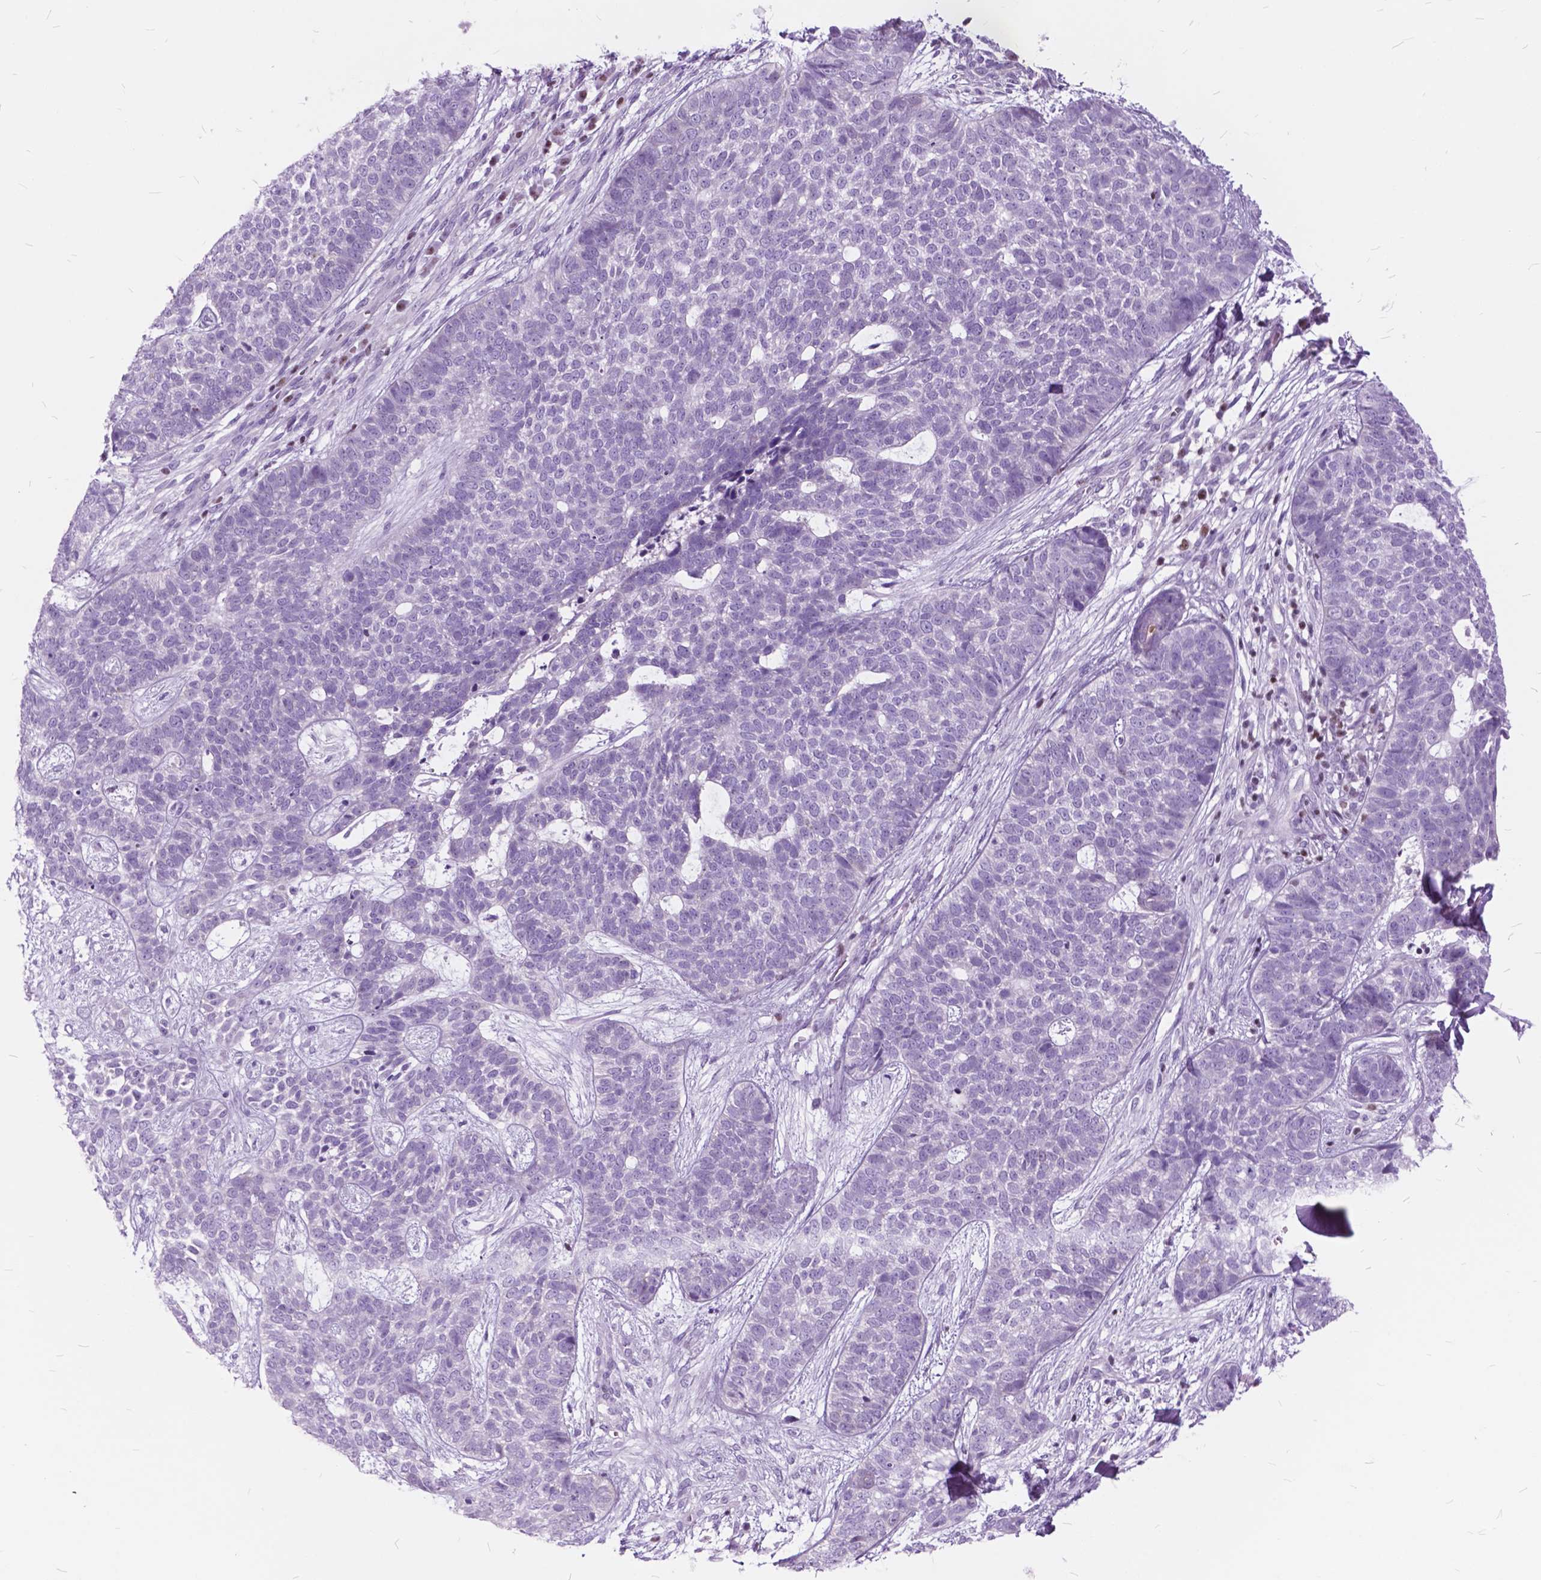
{"staining": {"intensity": "negative", "quantity": "none", "location": "none"}, "tissue": "skin cancer", "cell_type": "Tumor cells", "image_type": "cancer", "snomed": [{"axis": "morphology", "description": "Basal cell carcinoma"}, {"axis": "topography", "description": "Skin"}], "caption": "Immunohistochemistry photomicrograph of neoplastic tissue: basal cell carcinoma (skin) stained with DAB (3,3'-diaminobenzidine) shows no significant protein expression in tumor cells.", "gene": "SP140", "patient": {"sex": "female", "age": 69}}